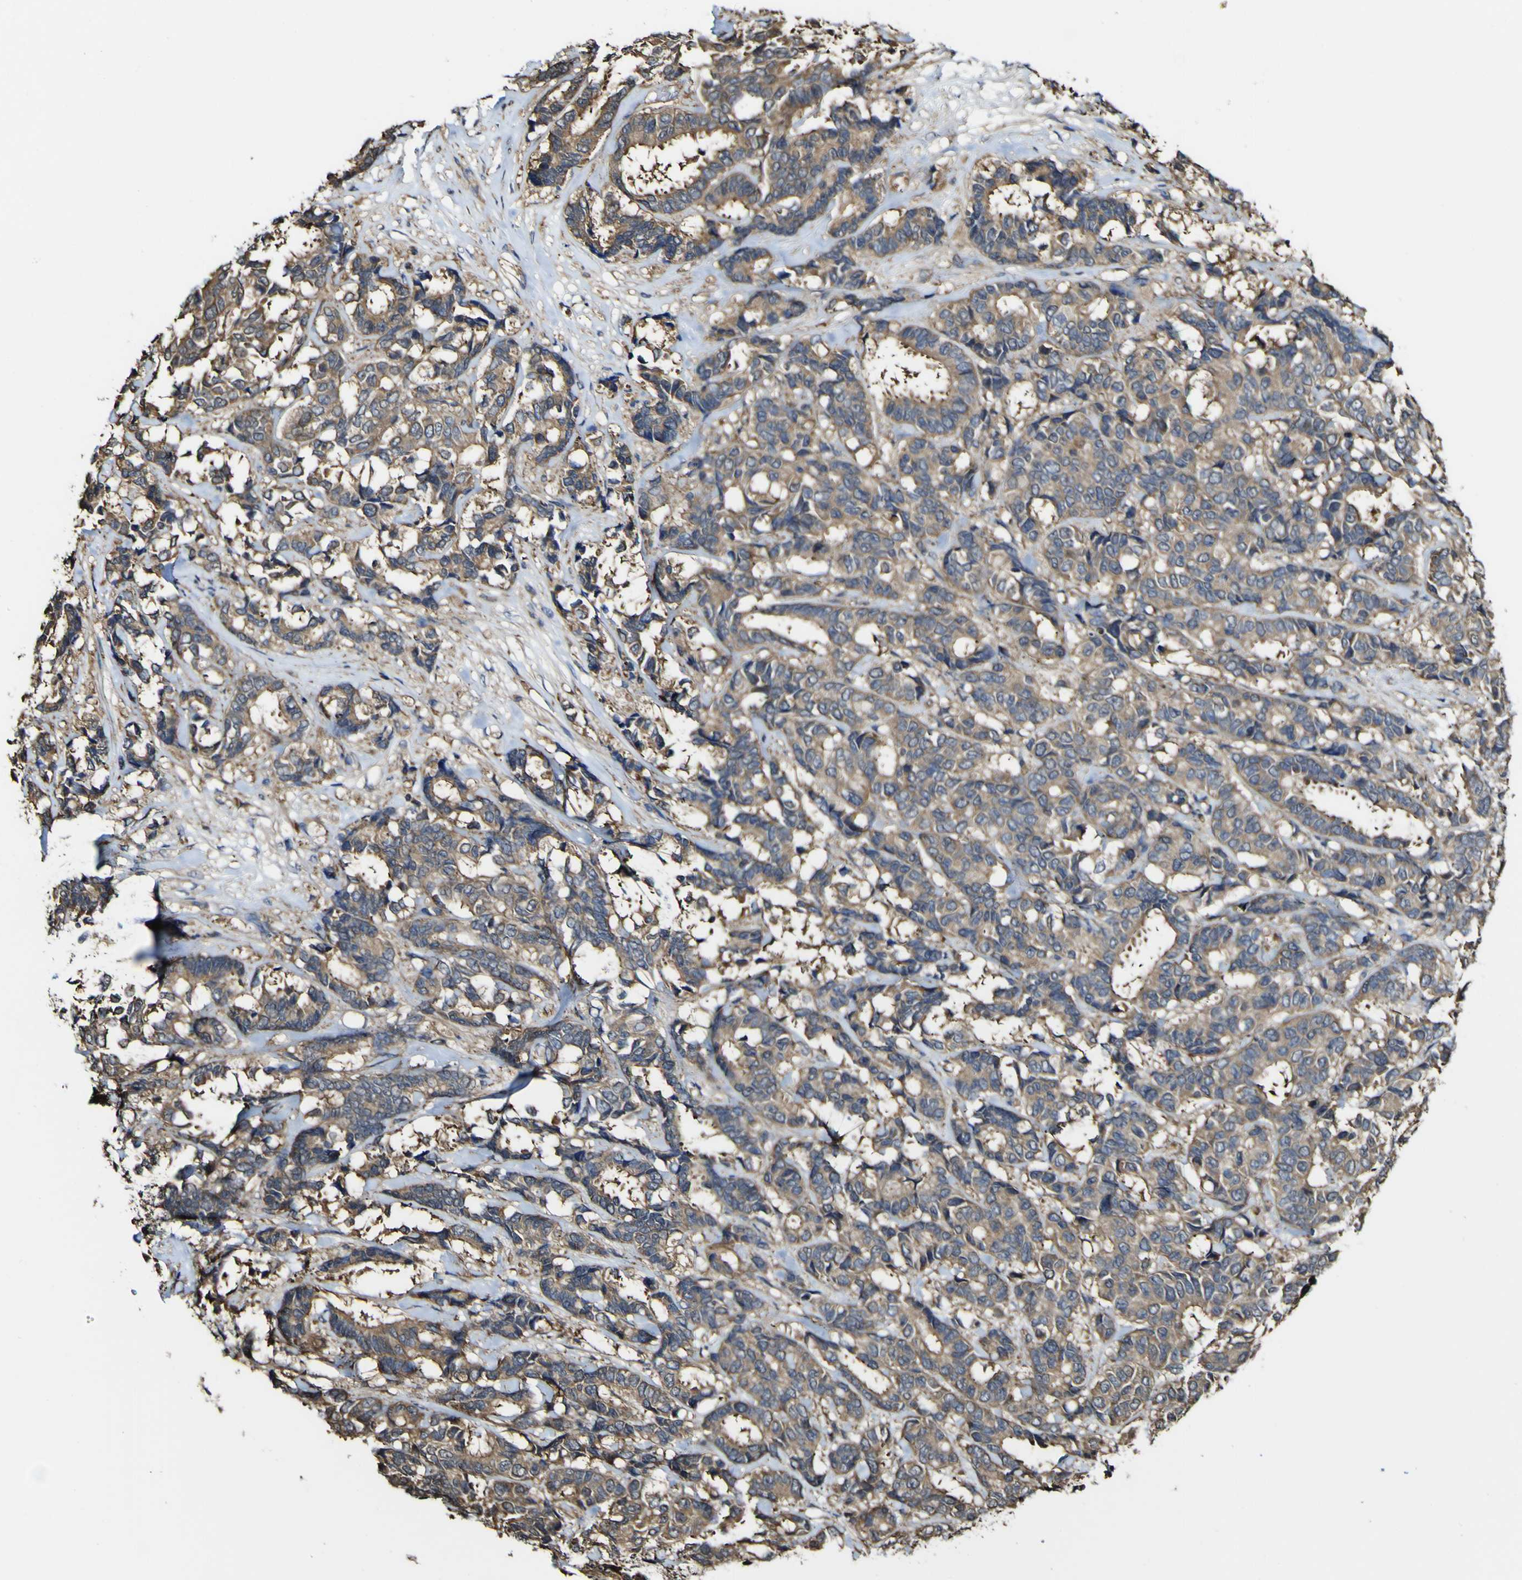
{"staining": {"intensity": "moderate", "quantity": ">75%", "location": "cytoplasmic/membranous"}, "tissue": "breast cancer", "cell_type": "Tumor cells", "image_type": "cancer", "snomed": [{"axis": "morphology", "description": "Duct carcinoma"}, {"axis": "topography", "description": "Breast"}], "caption": "Brown immunohistochemical staining in intraductal carcinoma (breast) reveals moderate cytoplasmic/membranous expression in about >75% of tumor cells.", "gene": "PTPRR", "patient": {"sex": "female", "age": 87}}